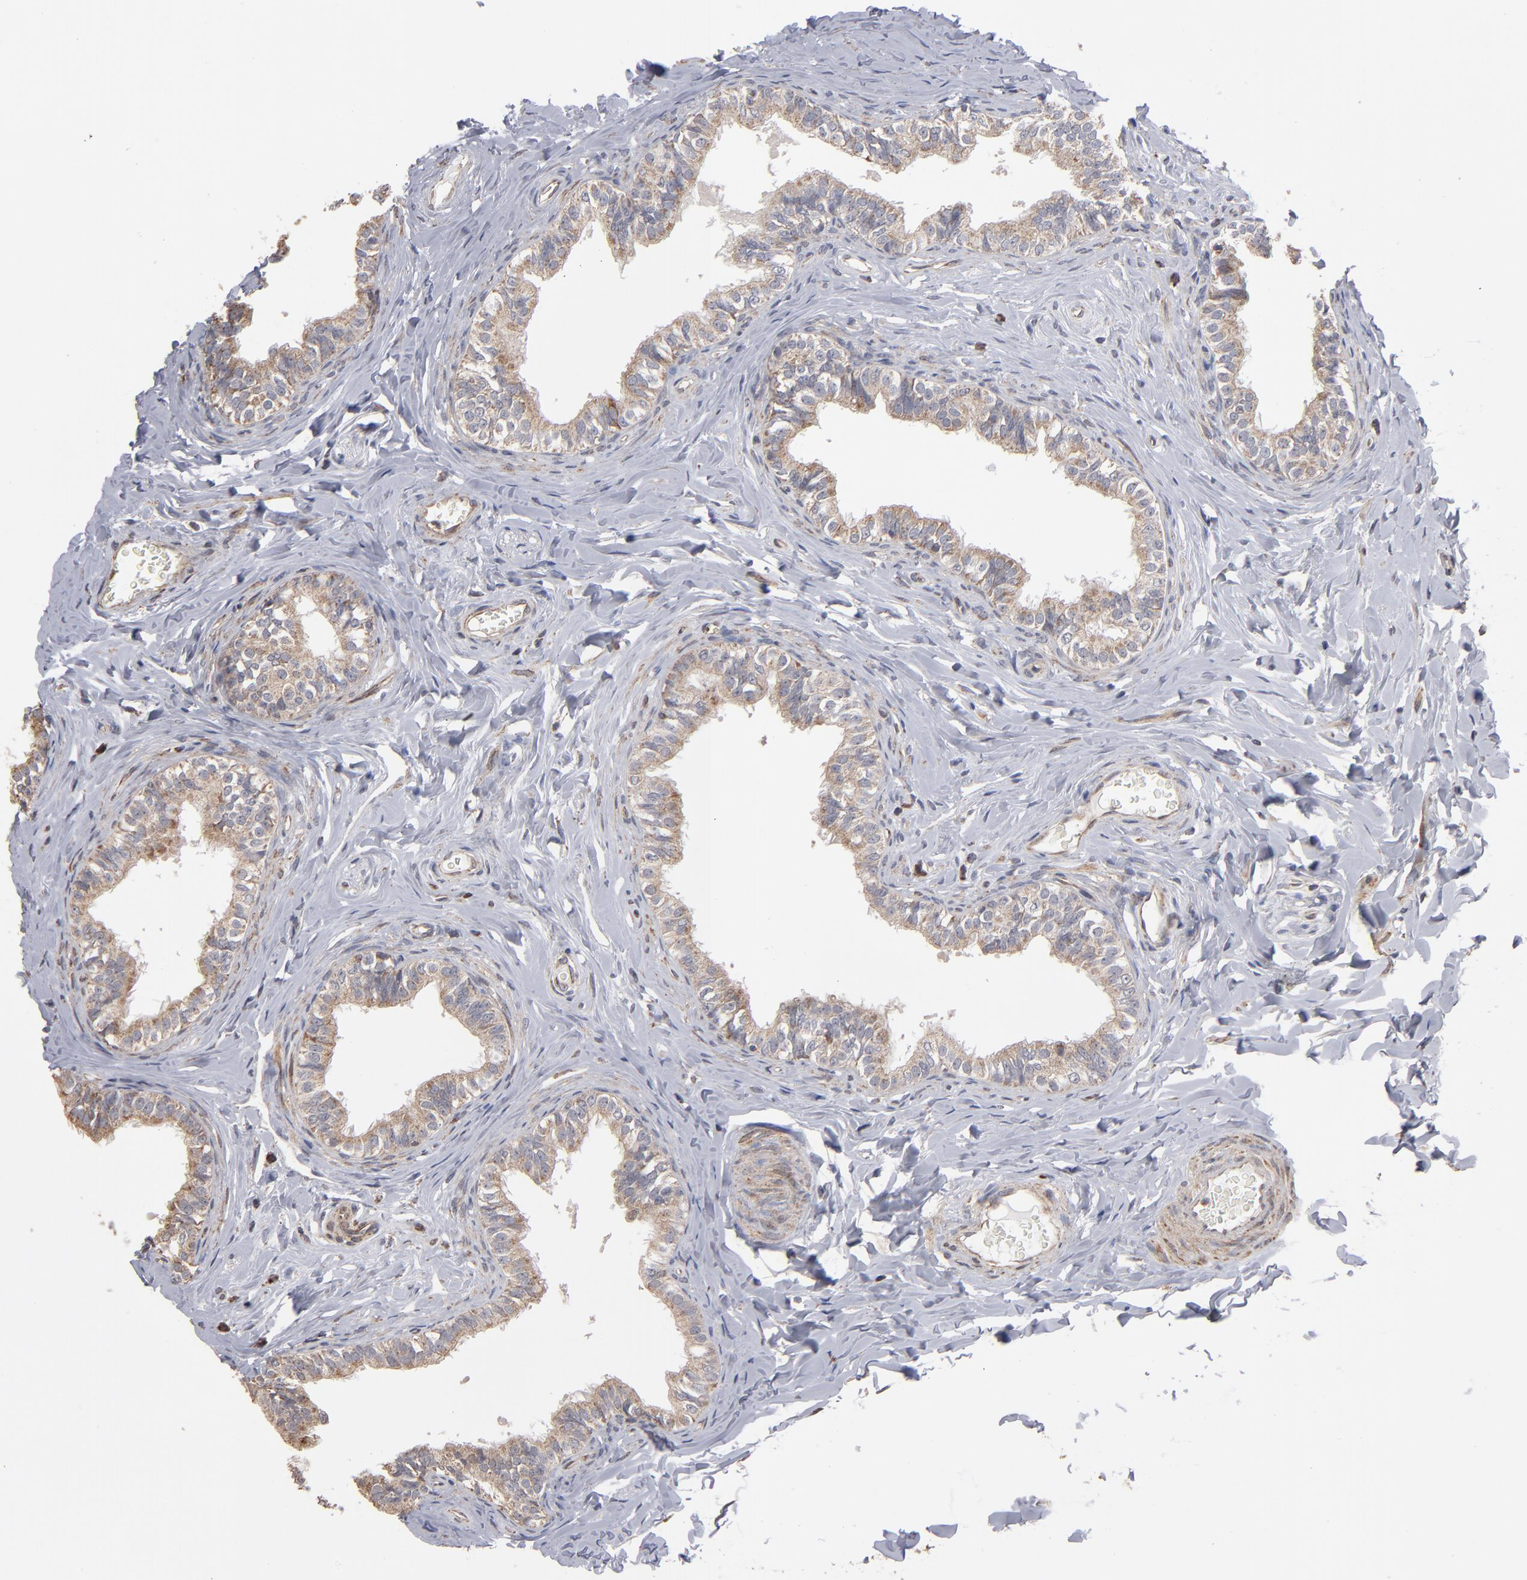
{"staining": {"intensity": "weak", "quantity": ">75%", "location": "cytoplasmic/membranous"}, "tissue": "epididymis", "cell_type": "Glandular cells", "image_type": "normal", "snomed": [{"axis": "morphology", "description": "Normal tissue, NOS"}, {"axis": "topography", "description": "Soft tissue"}, {"axis": "topography", "description": "Epididymis"}], "caption": "Glandular cells reveal weak cytoplasmic/membranous positivity in about >75% of cells in unremarkable epididymis. Immunohistochemistry (ihc) stains the protein of interest in brown and the nuclei are stained blue.", "gene": "MIPOL1", "patient": {"sex": "male", "age": 26}}